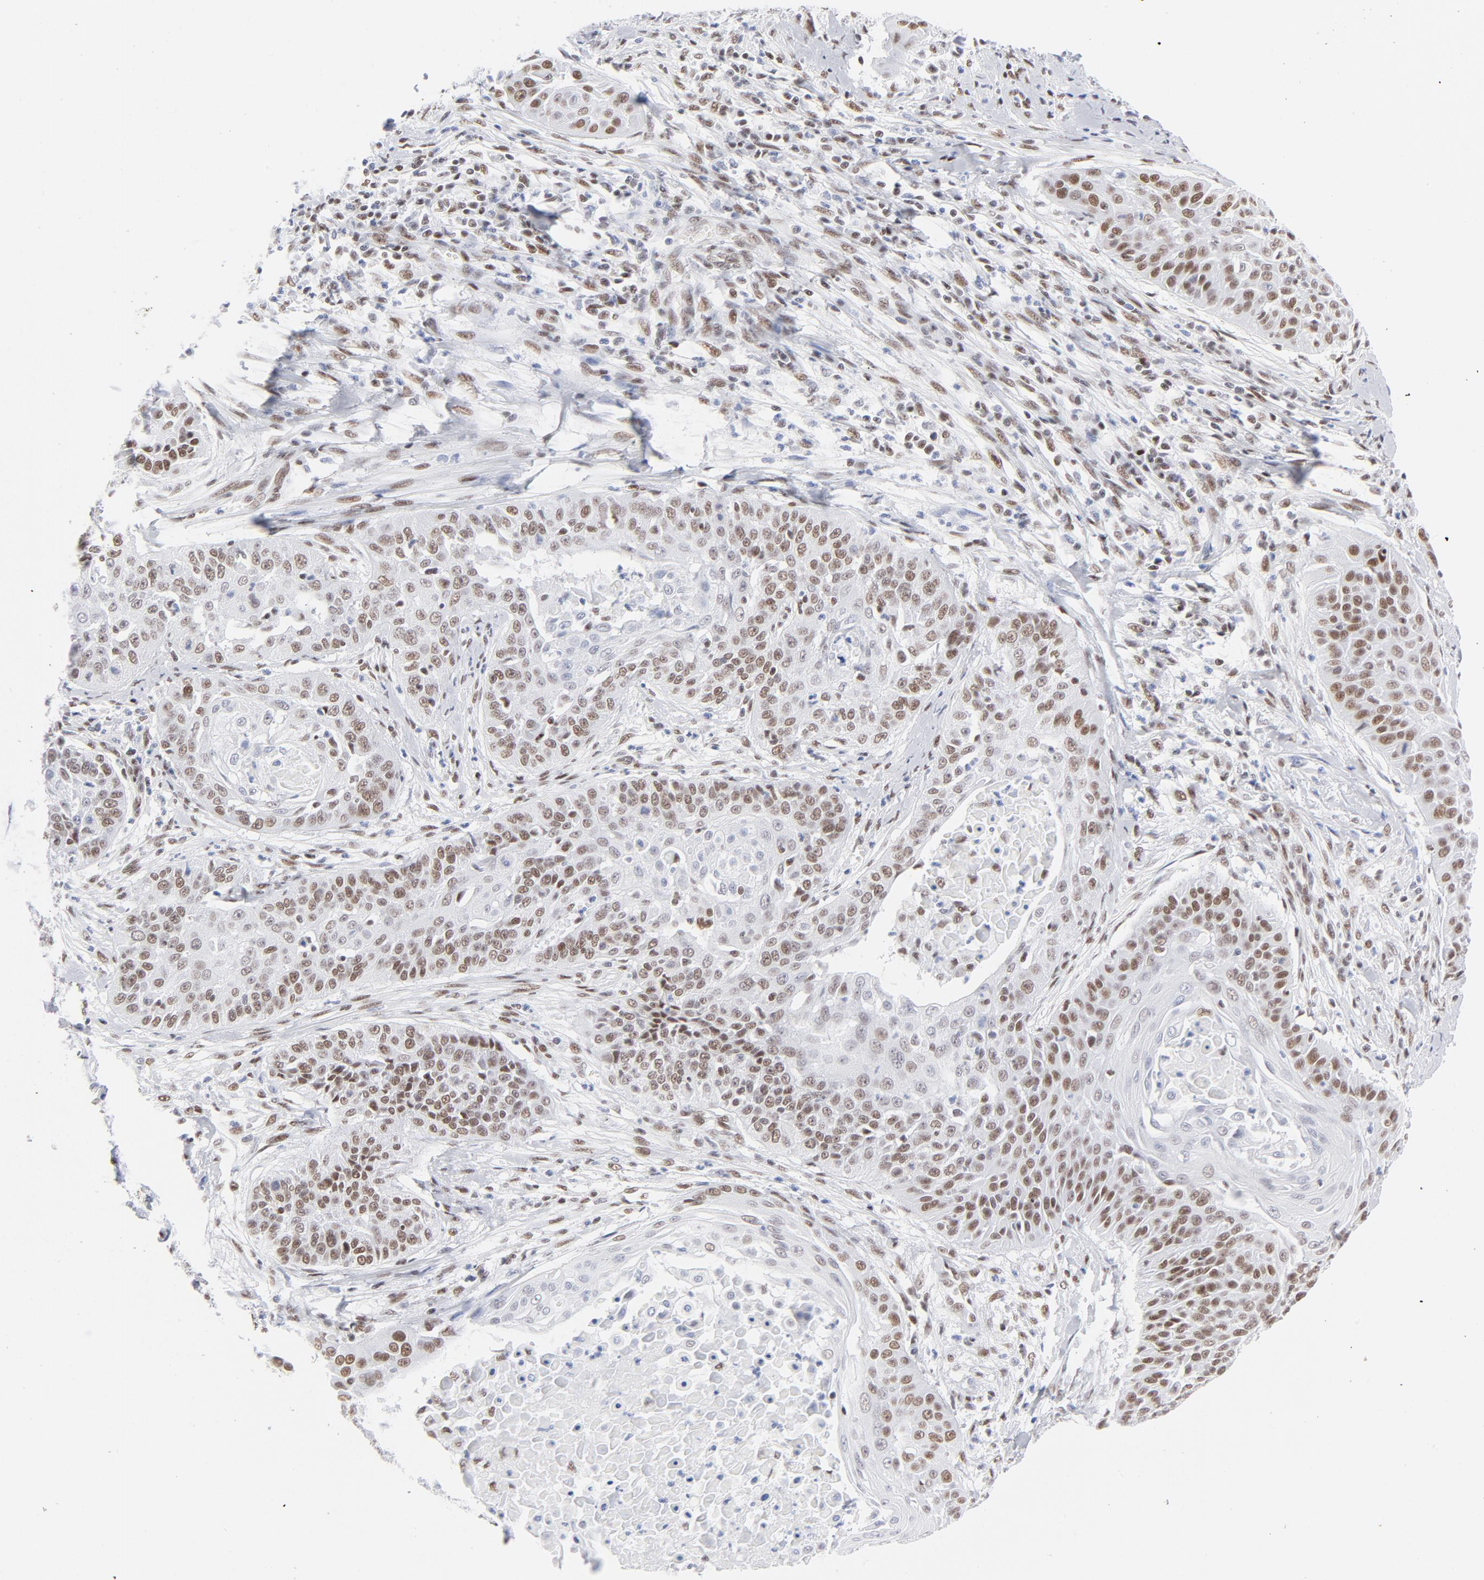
{"staining": {"intensity": "moderate", "quantity": "25%-75%", "location": "nuclear"}, "tissue": "cervical cancer", "cell_type": "Tumor cells", "image_type": "cancer", "snomed": [{"axis": "morphology", "description": "Squamous cell carcinoma, NOS"}, {"axis": "topography", "description": "Cervix"}], "caption": "Cervical squamous cell carcinoma stained with a brown dye displays moderate nuclear positive positivity in approximately 25%-75% of tumor cells.", "gene": "ATF2", "patient": {"sex": "female", "age": 64}}